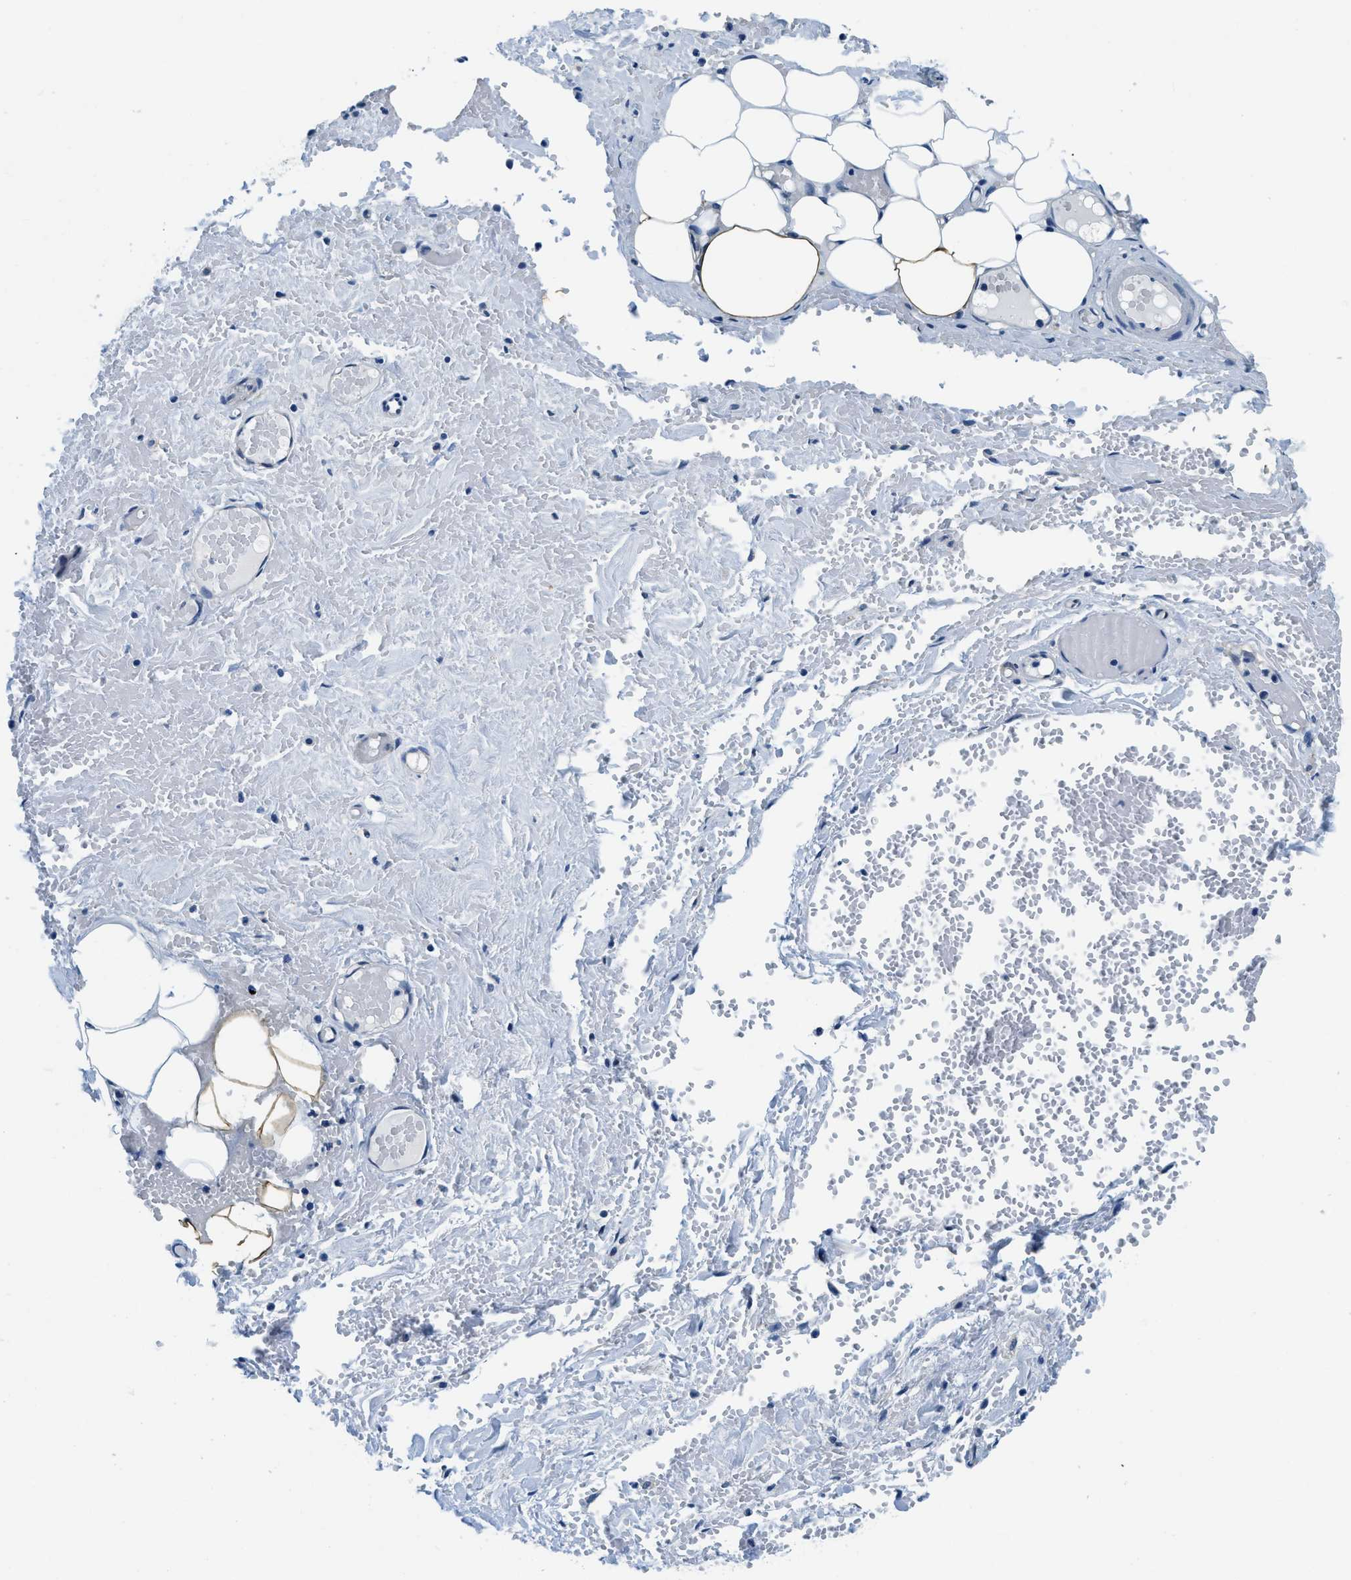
{"staining": {"intensity": "negative", "quantity": "none", "location": "none"}, "tissue": "adipose tissue", "cell_type": "Adipocytes", "image_type": "normal", "snomed": [{"axis": "morphology", "description": "Normal tissue, NOS"}, {"axis": "topography", "description": "Soft tissue"}, {"axis": "topography", "description": "Vascular tissue"}], "caption": "DAB immunohistochemical staining of unremarkable human adipose tissue shows no significant expression in adipocytes.", "gene": "TWF1", "patient": {"sex": "female", "age": 35}}